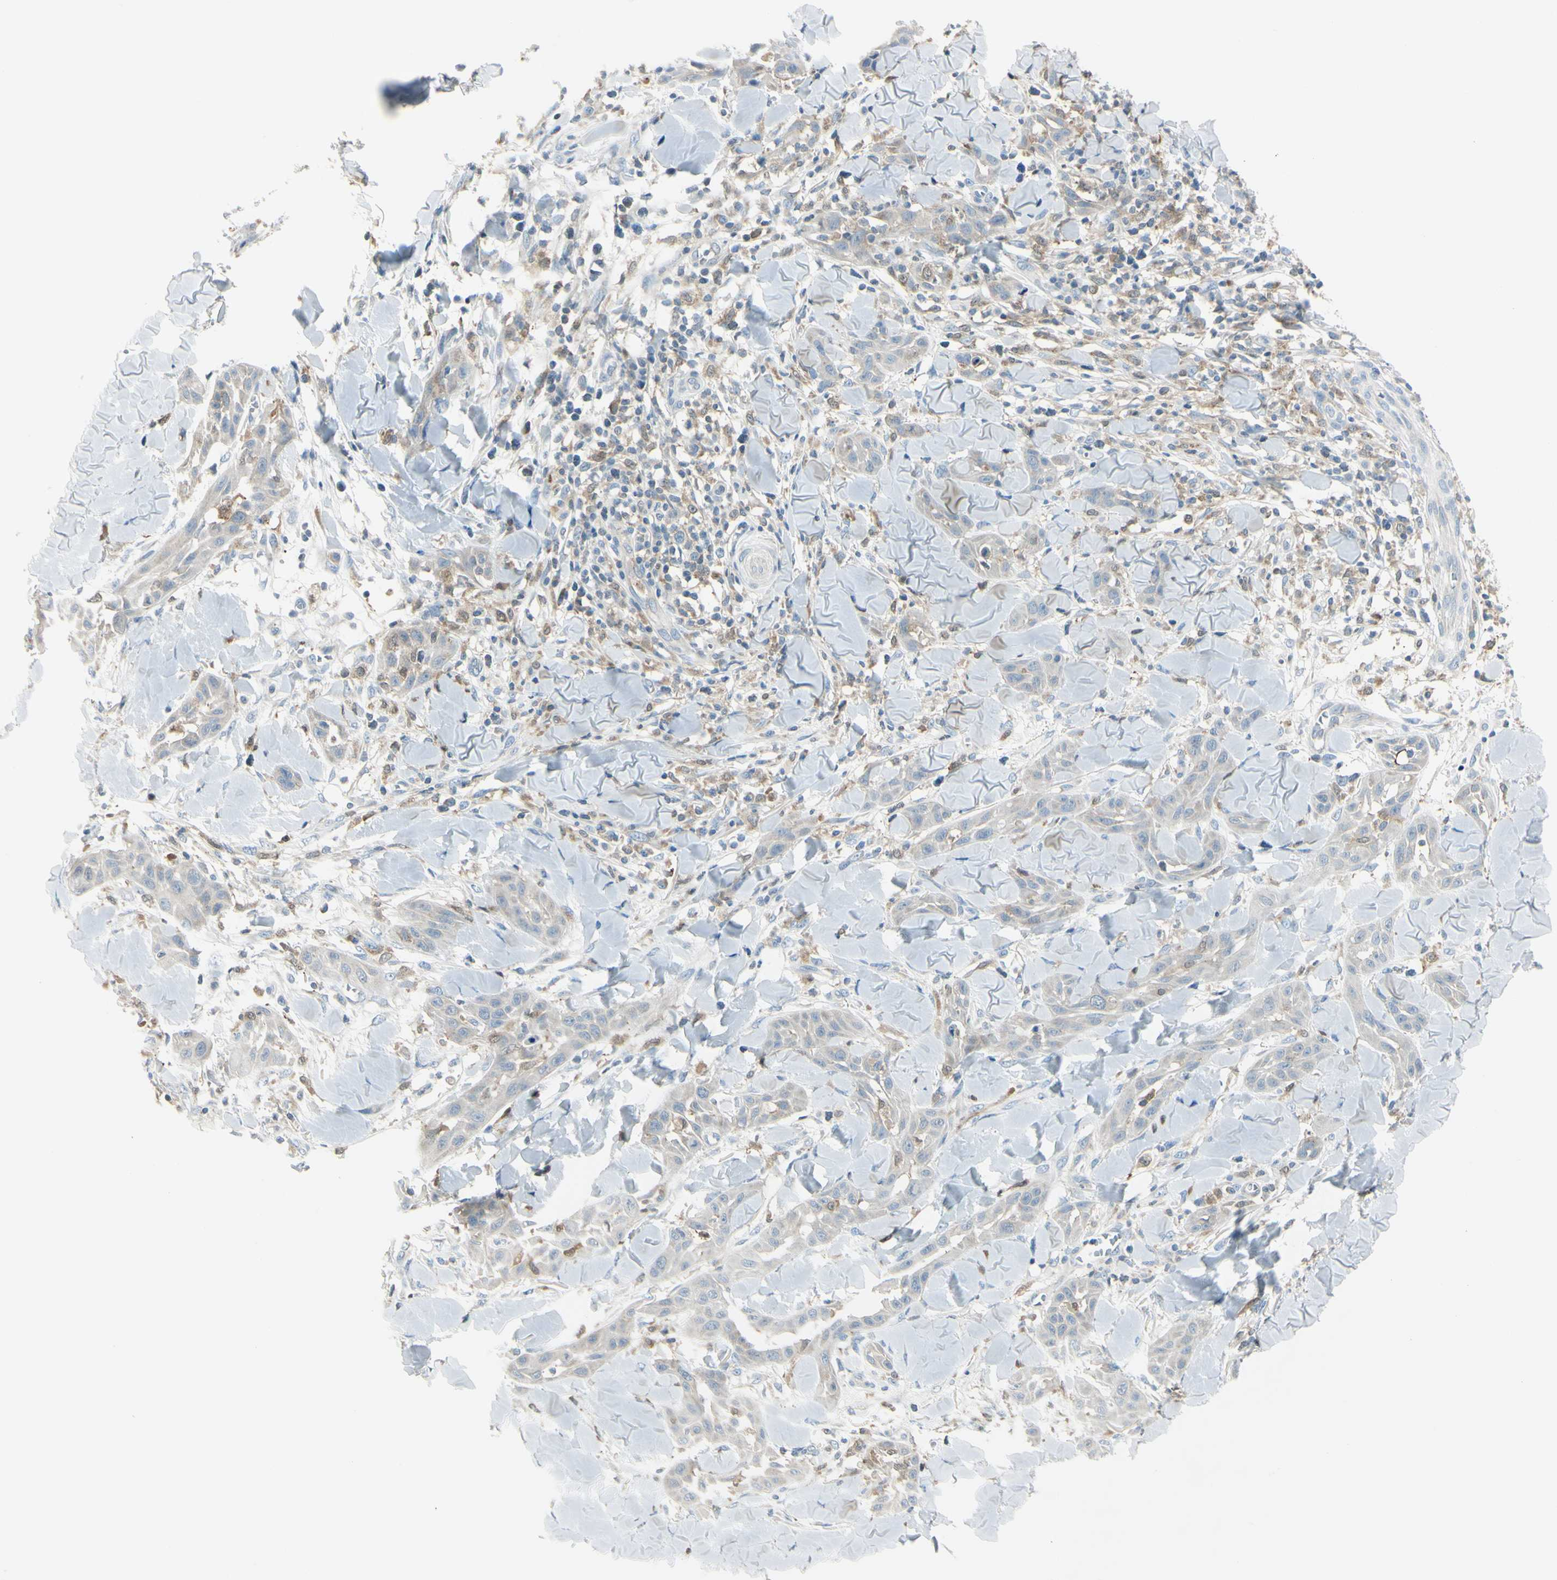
{"staining": {"intensity": "weak", "quantity": ">75%", "location": "cytoplasmic/membranous"}, "tissue": "skin cancer", "cell_type": "Tumor cells", "image_type": "cancer", "snomed": [{"axis": "morphology", "description": "Squamous cell carcinoma, NOS"}, {"axis": "topography", "description": "Skin"}], "caption": "High-power microscopy captured an immunohistochemistry histopathology image of skin cancer, revealing weak cytoplasmic/membranous expression in approximately >75% of tumor cells.", "gene": "CYRIB", "patient": {"sex": "male", "age": 24}}